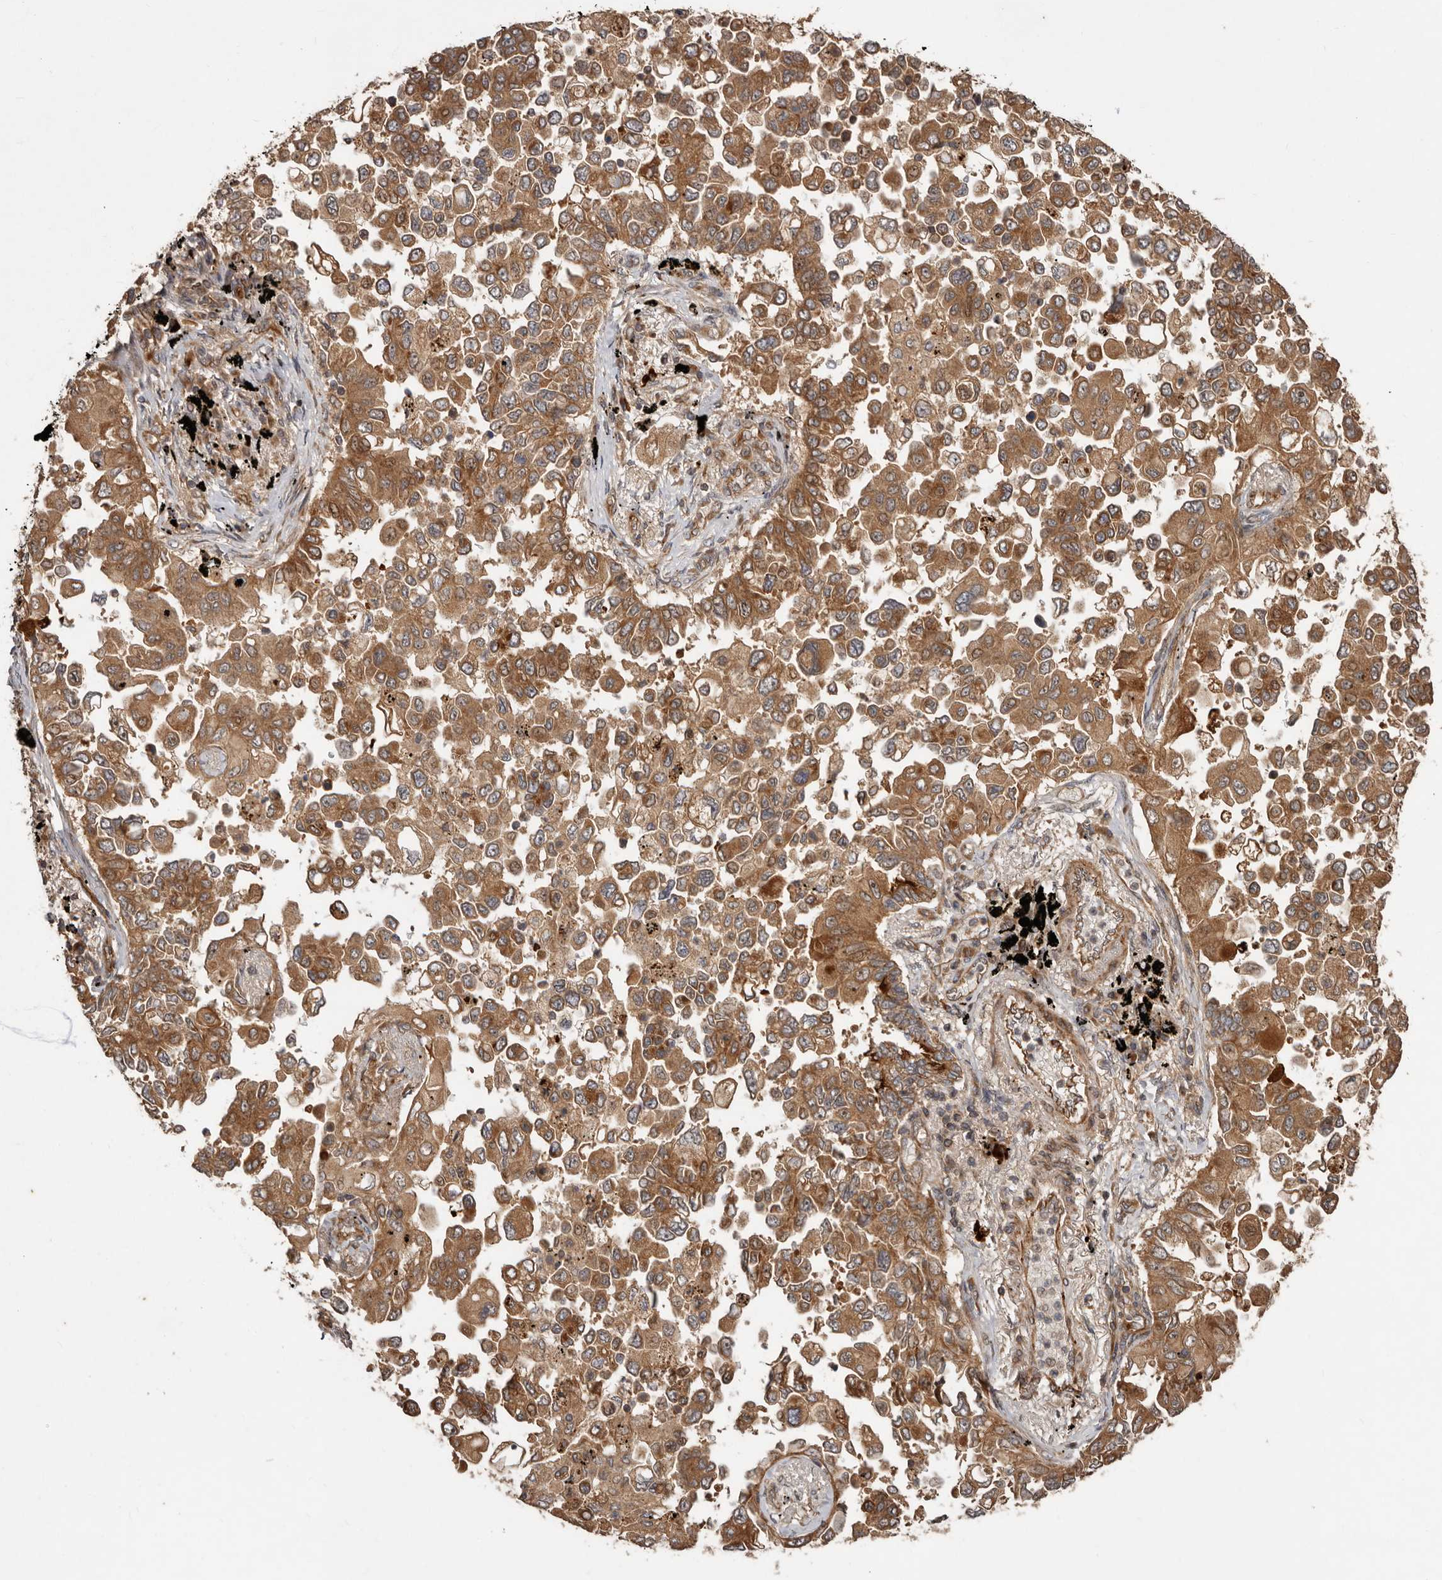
{"staining": {"intensity": "moderate", "quantity": ">75%", "location": "cytoplasmic/membranous"}, "tissue": "lung cancer", "cell_type": "Tumor cells", "image_type": "cancer", "snomed": [{"axis": "morphology", "description": "Adenocarcinoma, NOS"}, {"axis": "topography", "description": "Lung"}], "caption": "The immunohistochemical stain shows moderate cytoplasmic/membranous positivity in tumor cells of lung cancer (adenocarcinoma) tissue. The protein of interest is stained brown, and the nuclei are stained in blue (DAB (3,3'-diaminobenzidine) IHC with brightfield microscopy, high magnification).", "gene": "STK36", "patient": {"sex": "female", "age": 67}}